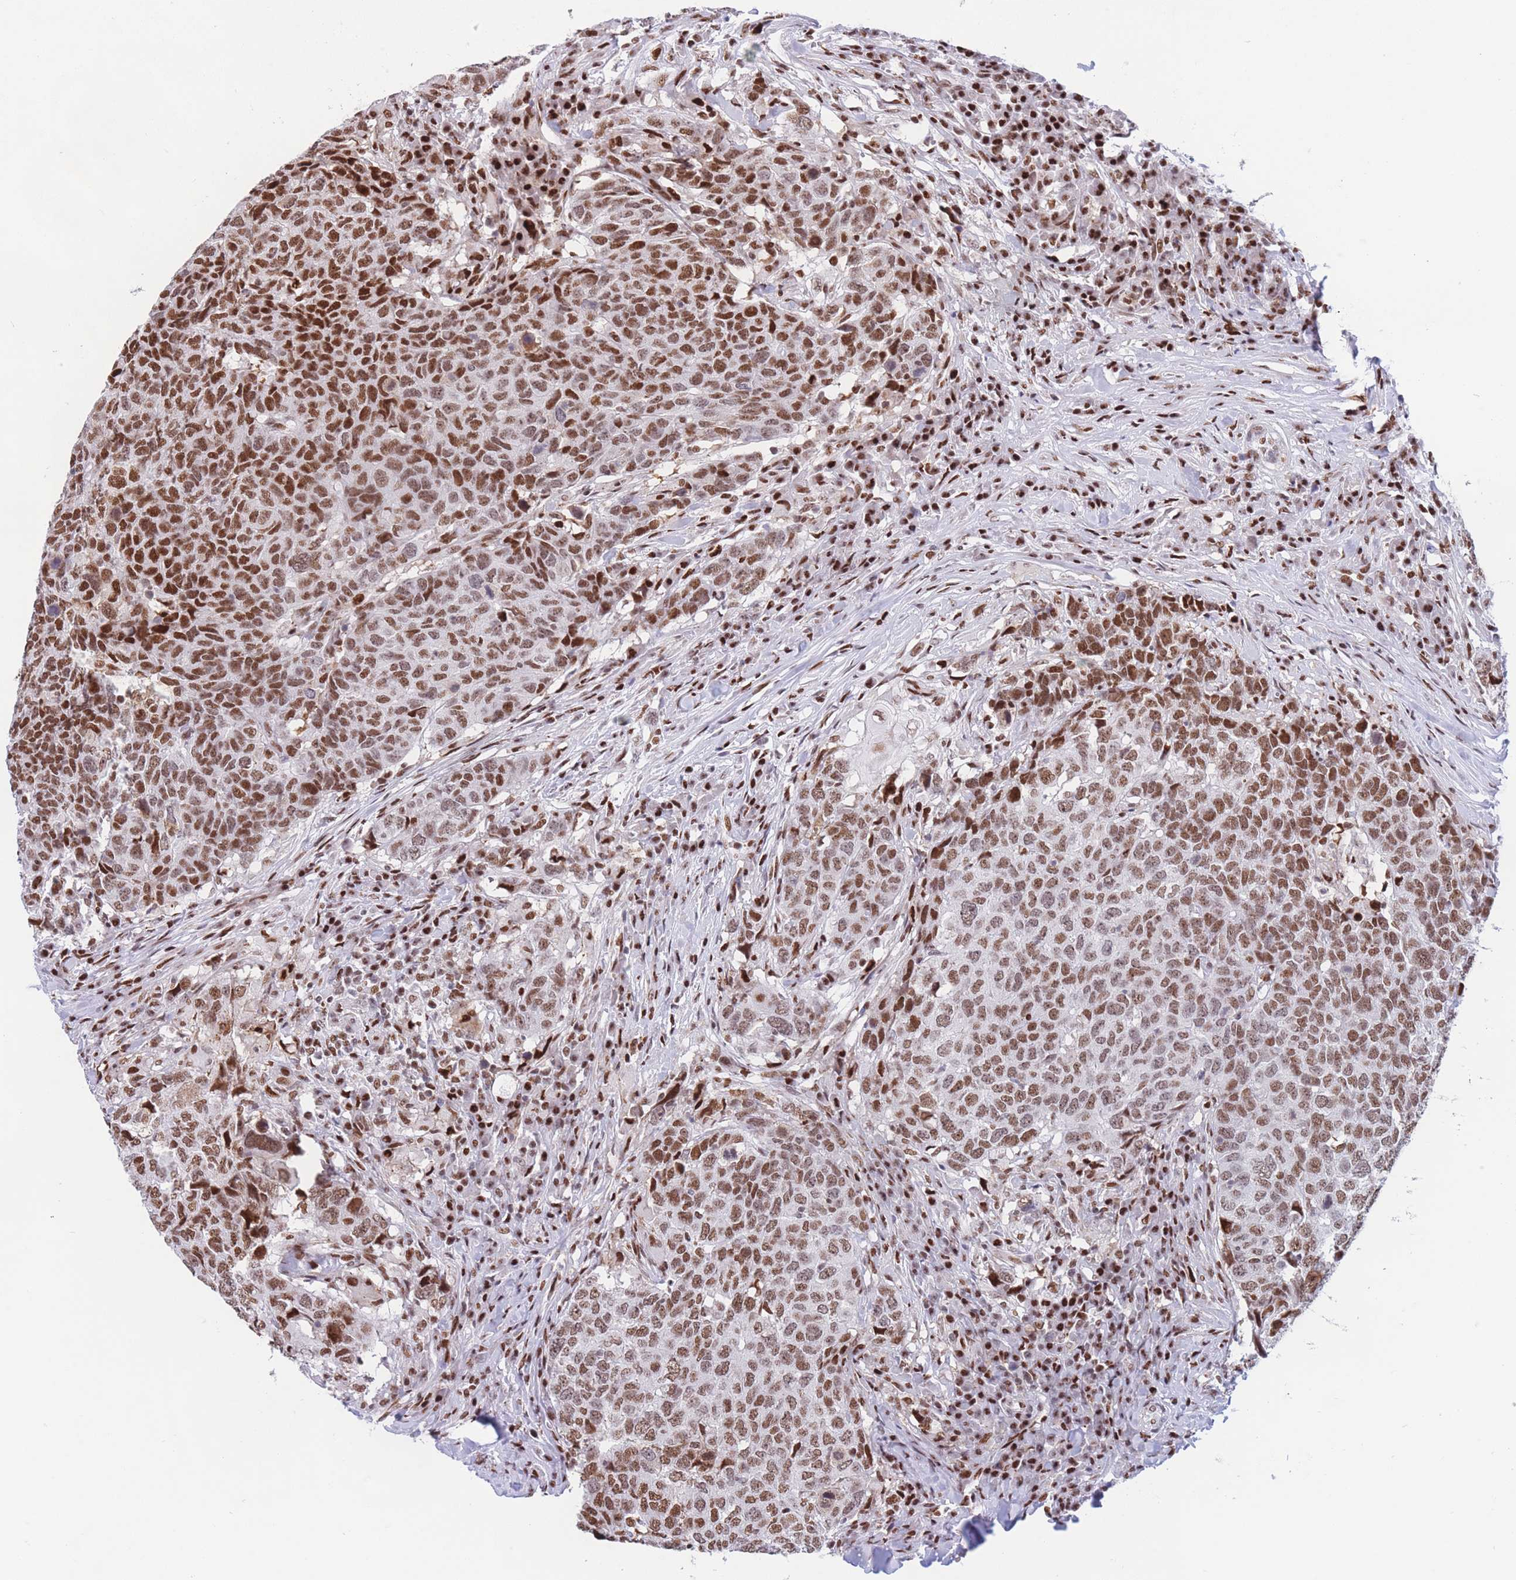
{"staining": {"intensity": "moderate", "quantity": ">75%", "location": "nuclear"}, "tissue": "head and neck cancer", "cell_type": "Tumor cells", "image_type": "cancer", "snomed": [{"axis": "morphology", "description": "Normal tissue, NOS"}, {"axis": "morphology", "description": "Squamous cell carcinoma, NOS"}, {"axis": "topography", "description": "Skeletal muscle"}, {"axis": "topography", "description": "Vascular tissue"}, {"axis": "topography", "description": "Peripheral nerve tissue"}, {"axis": "topography", "description": "Head-Neck"}], "caption": "Moderate nuclear positivity for a protein is present in approximately >75% of tumor cells of head and neck cancer using immunohistochemistry.", "gene": "DNAJC3", "patient": {"sex": "male", "age": 66}}